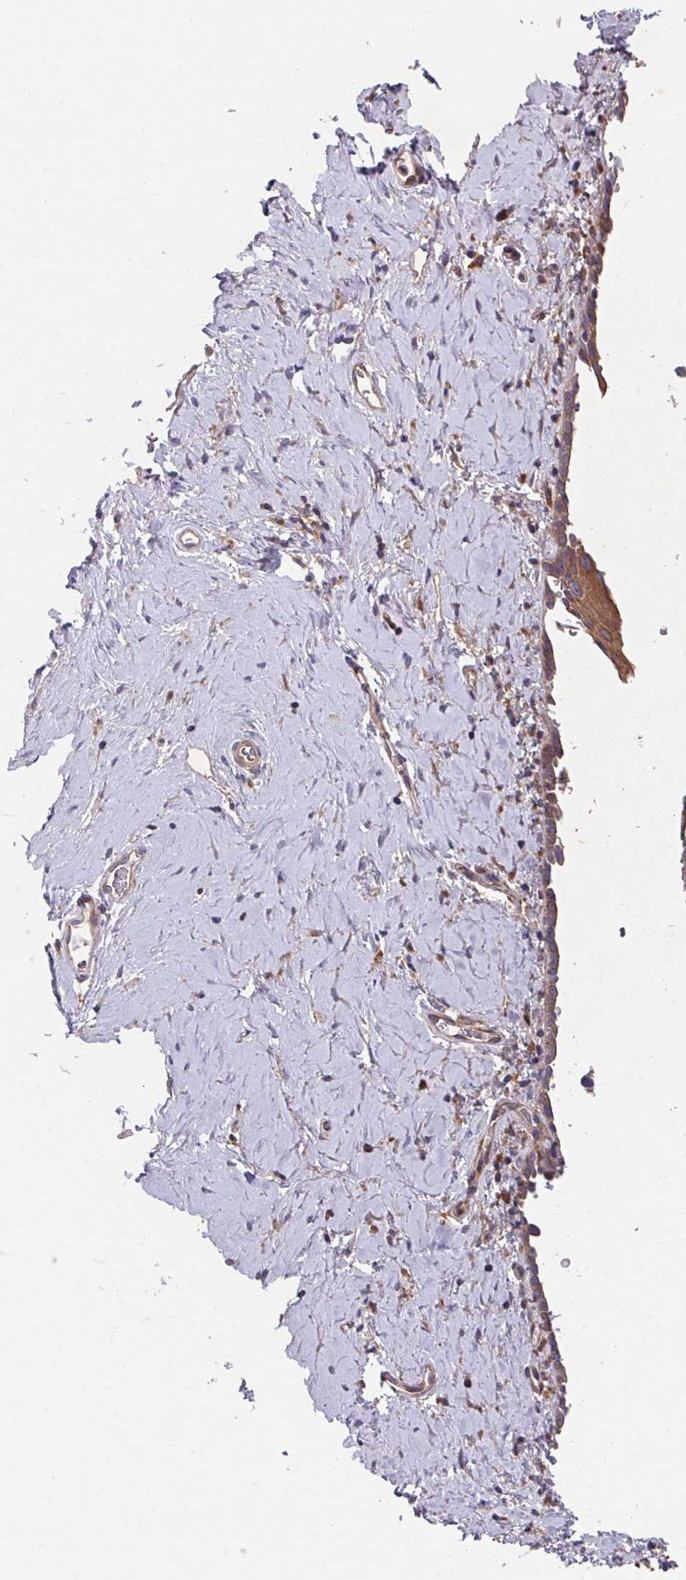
{"staining": {"intensity": "moderate", "quantity": "25%-75%", "location": "cytoplasmic/membranous"}, "tissue": "vagina", "cell_type": "Squamous epithelial cells", "image_type": "normal", "snomed": [{"axis": "morphology", "description": "Normal tissue, NOS"}, {"axis": "morphology", "description": "Adenocarcinoma, NOS"}, {"axis": "topography", "description": "Rectum"}, {"axis": "topography", "description": "Vagina"}, {"axis": "topography", "description": "Peripheral nerve tissue"}], "caption": "The histopathology image reveals a brown stain indicating the presence of a protein in the cytoplasmic/membranous of squamous epithelial cells in vagina.", "gene": "TRIM14", "patient": {"sex": "female", "age": 71}}